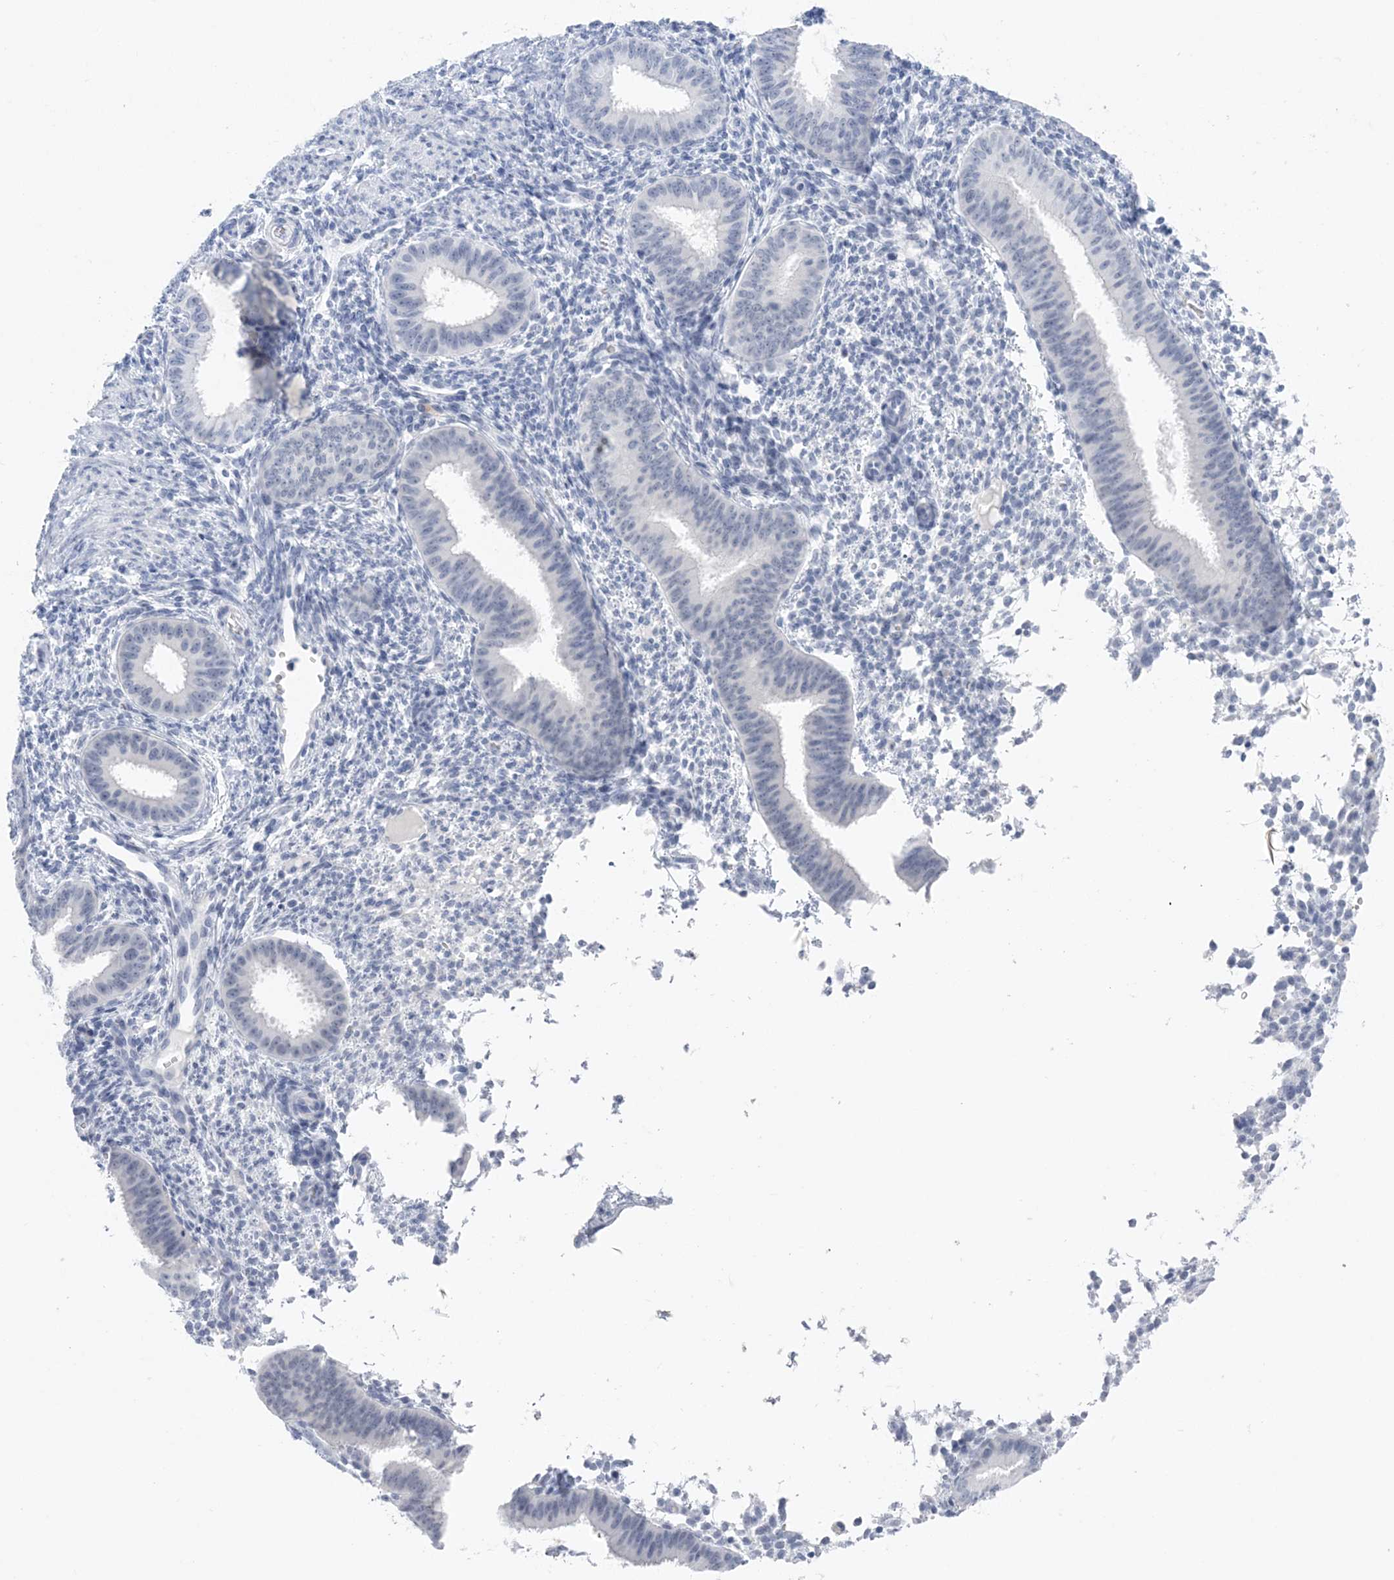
{"staining": {"intensity": "negative", "quantity": "none", "location": "none"}, "tissue": "endometrium", "cell_type": "Cells in endometrial stroma", "image_type": "normal", "snomed": [{"axis": "morphology", "description": "Normal tissue, NOS"}, {"axis": "topography", "description": "Uterus"}, {"axis": "topography", "description": "Endometrium"}], "caption": "Immunohistochemistry (IHC) micrograph of benign endometrium stained for a protein (brown), which exhibits no staining in cells in endometrial stroma. (DAB immunohistochemistry visualized using brightfield microscopy, high magnification).", "gene": "SH3YL1", "patient": {"sex": "female", "age": 48}}